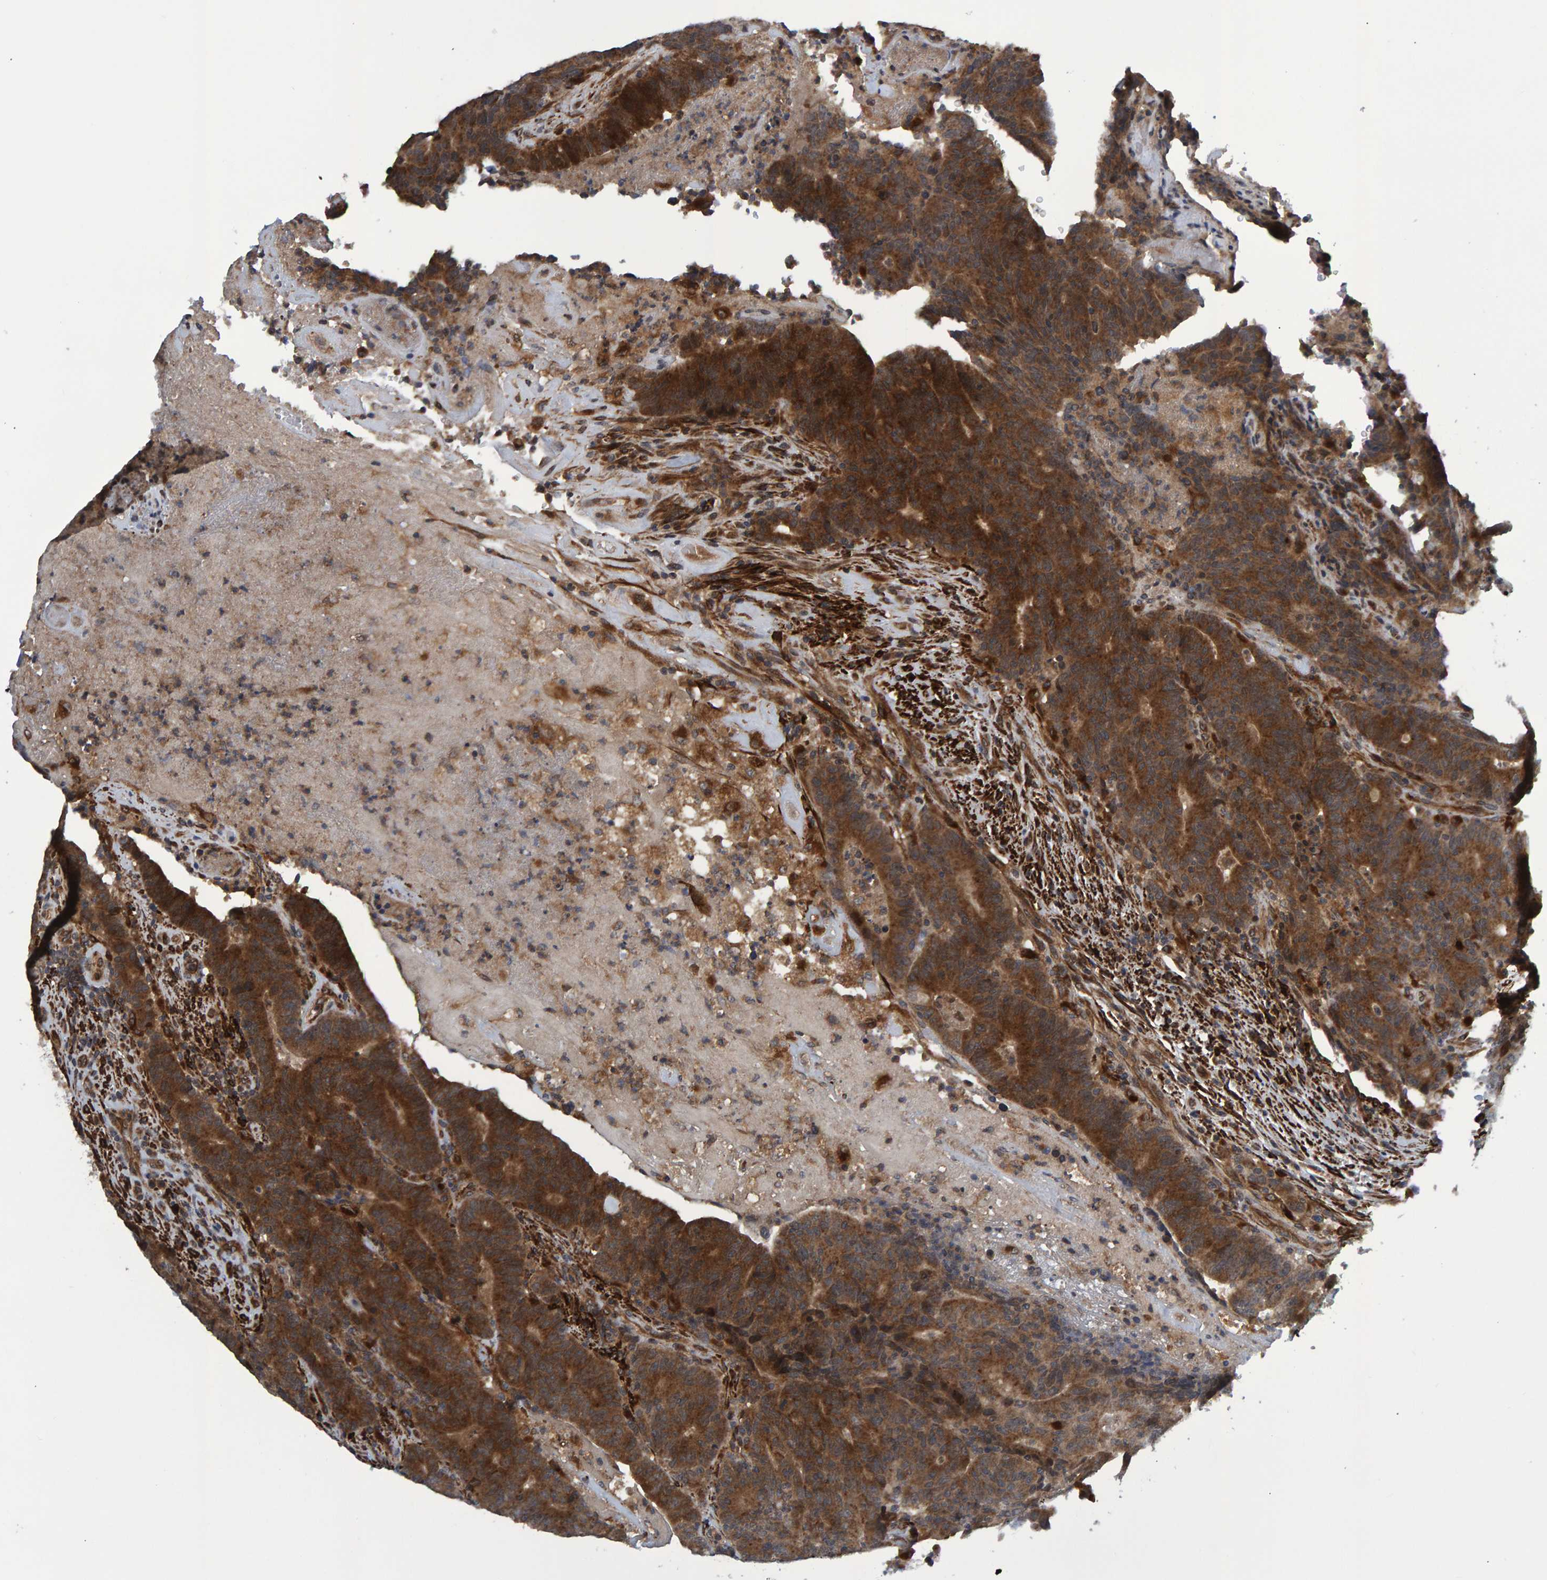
{"staining": {"intensity": "strong", "quantity": ">75%", "location": "cytoplasmic/membranous"}, "tissue": "colorectal cancer", "cell_type": "Tumor cells", "image_type": "cancer", "snomed": [{"axis": "morphology", "description": "Normal tissue, NOS"}, {"axis": "morphology", "description": "Adenocarcinoma, NOS"}, {"axis": "topography", "description": "Colon"}], "caption": "This is an image of immunohistochemistry staining of colorectal adenocarcinoma, which shows strong expression in the cytoplasmic/membranous of tumor cells.", "gene": "ATP6V1H", "patient": {"sex": "female", "age": 75}}